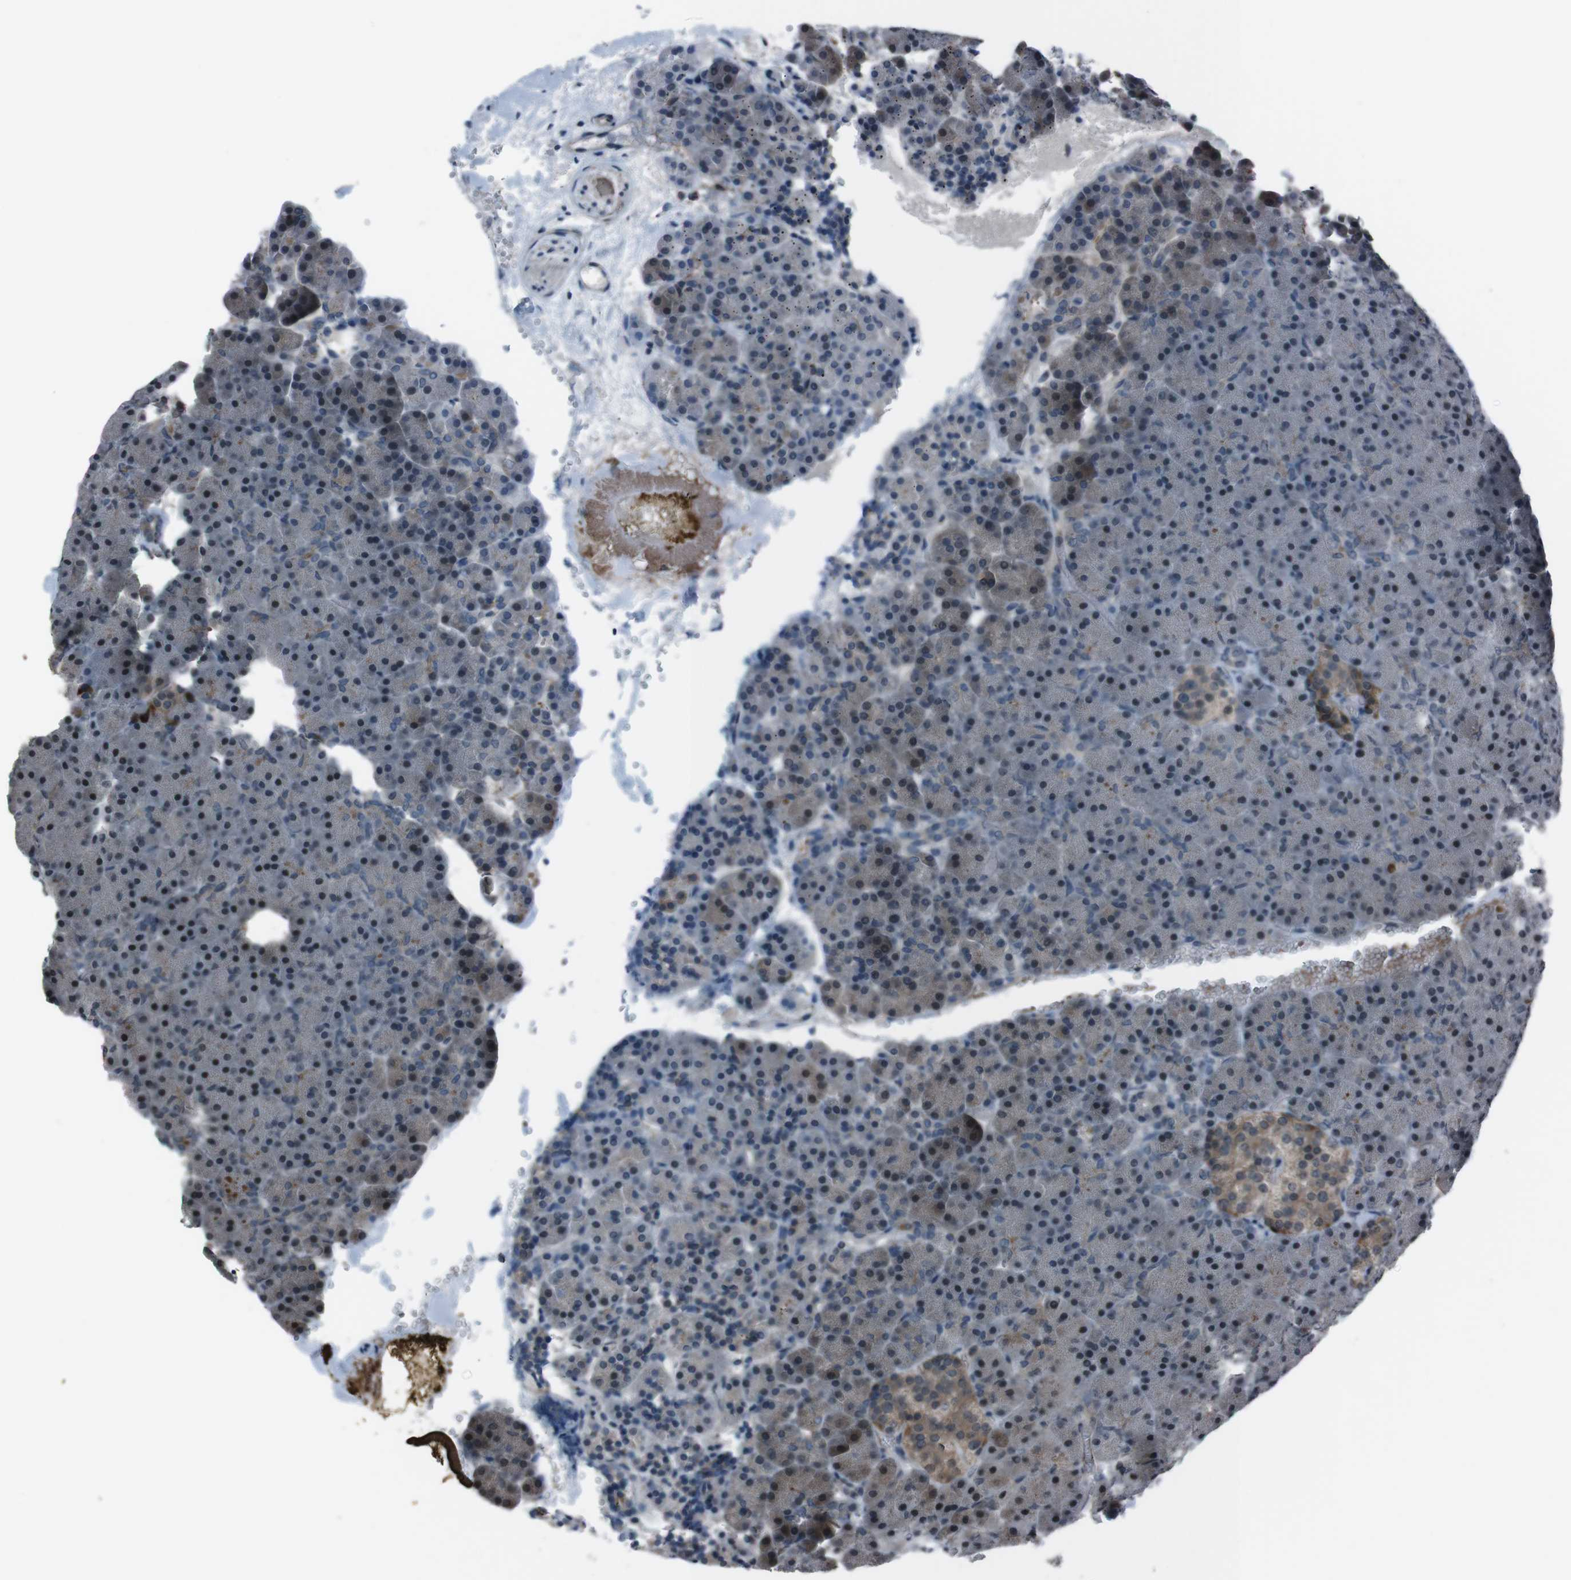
{"staining": {"intensity": "strong", "quantity": "<25%", "location": "cytoplasmic/membranous,nuclear"}, "tissue": "pancreas", "cell_type": "Exocrine glandular cells", "image_type": "normal", "snomed": [{"axis": "morphology", "description": "Normal tissue, NOS"}, {"axis": "topography", "description": "Pancreas"}], "caption": "IHC photomicrograph of benign pancreas: pancreas stained using immunohistochemistry demonstrates medium levels of strong protein expression localized specifically in the cytoplasmic/membranous,nuclear of exocrine glandular cells, appearing as a cytoplasmic/membranous,nuclear brown color.", "gene": "SS18L1", "patient": {"sex": "female", "age": 35}}